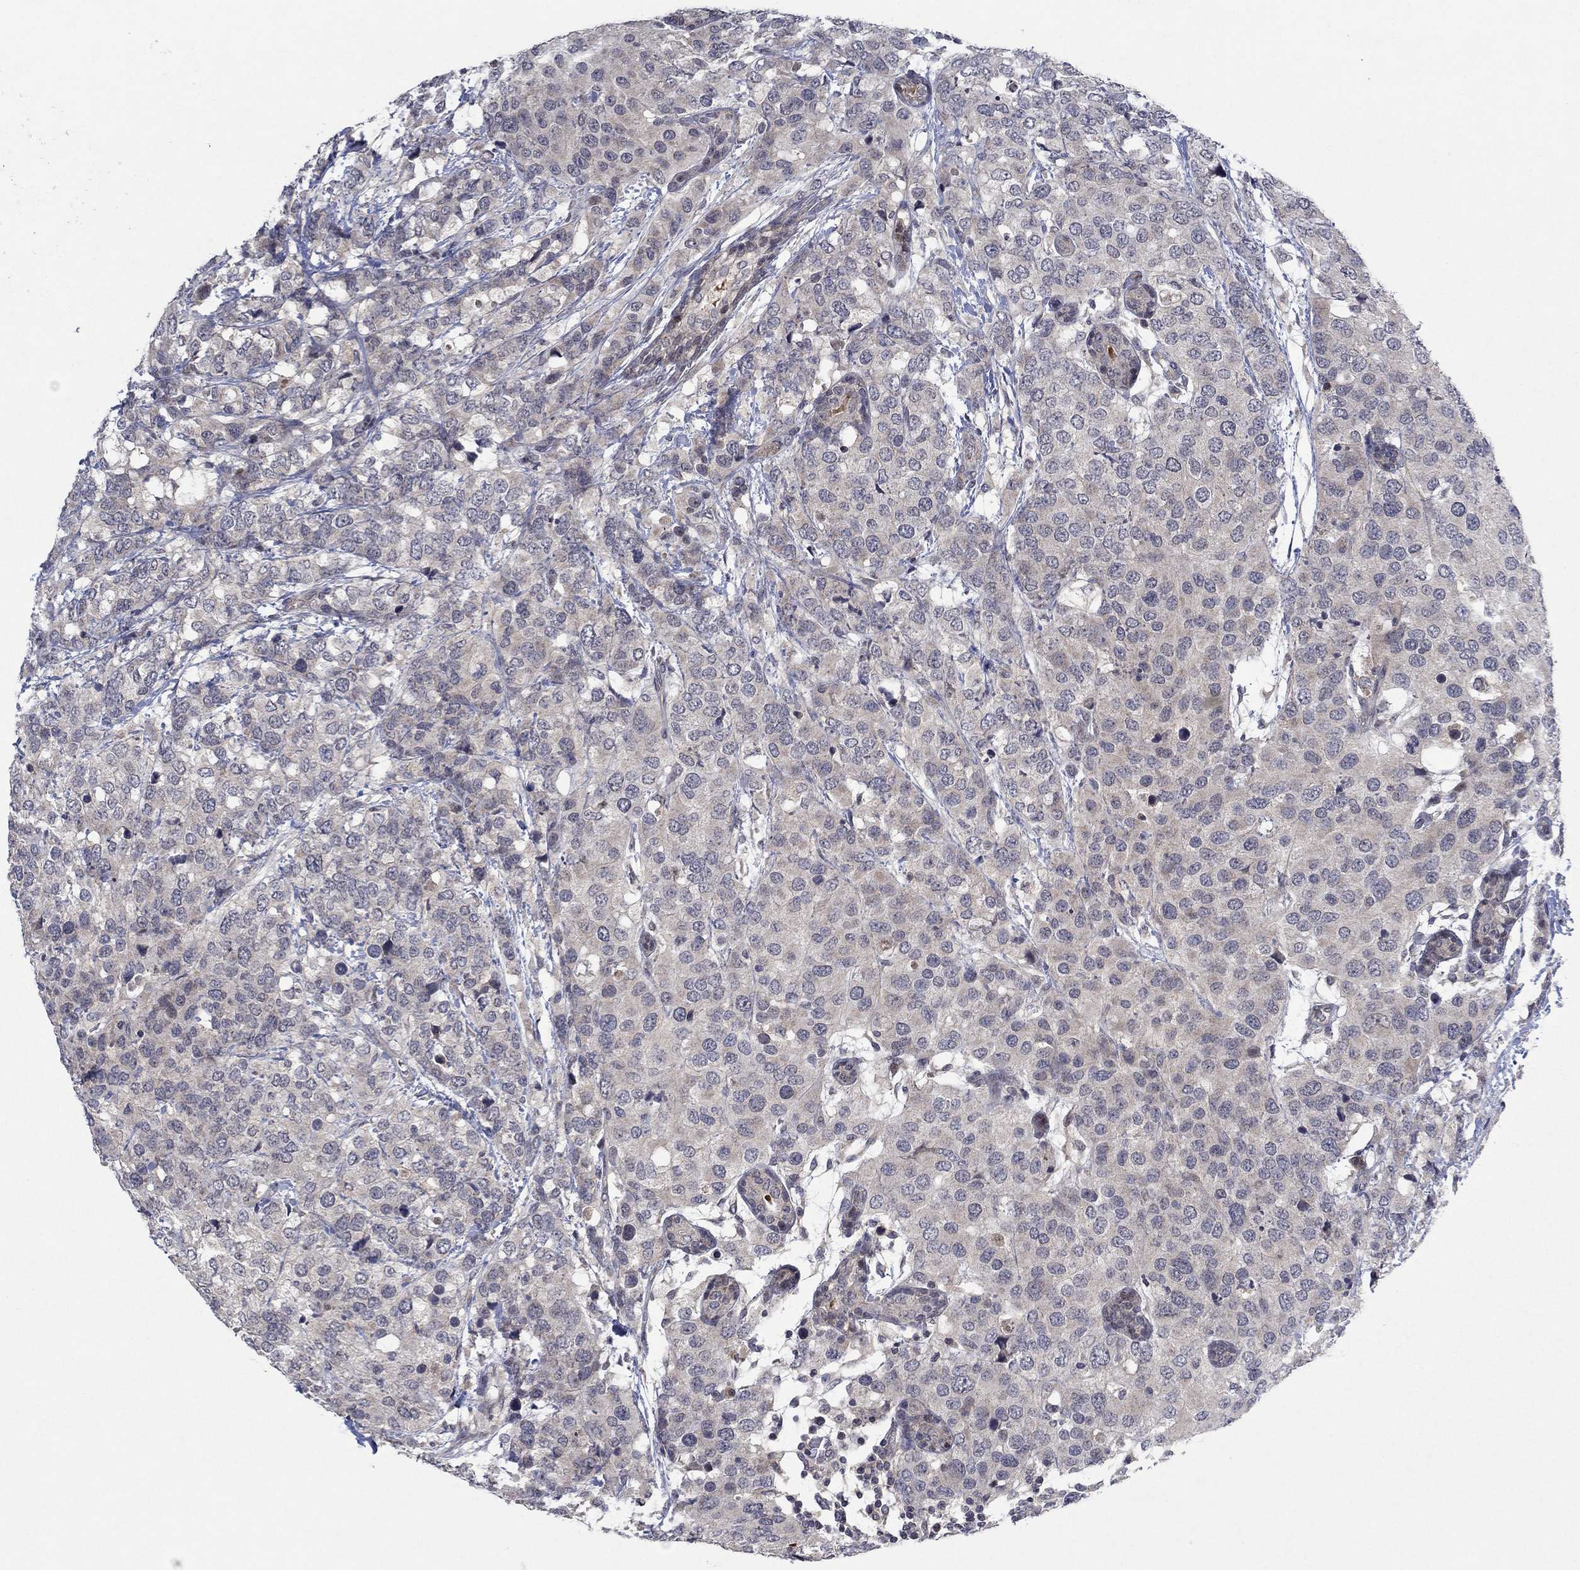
{"staining": {"intensity": "negative", "quantity": "none", "location": "none"}, "tissue": "breast cancer", "cell_type": "Tumor cells", "image_type": "cancer", "snomed": [{"axis": "morphology", "description": "Lobular carcinoma"}, {"axis": "topography", "description": "Breast"}], "caption": "A histopathology image of breast cancer stained for a protein exhibits no brown staining in tumor cells. (DAB IHC visualized using brightfield microscopy, high magnification).", "gene": "IL4", "patient": {"sex": "female", "age": 59}}